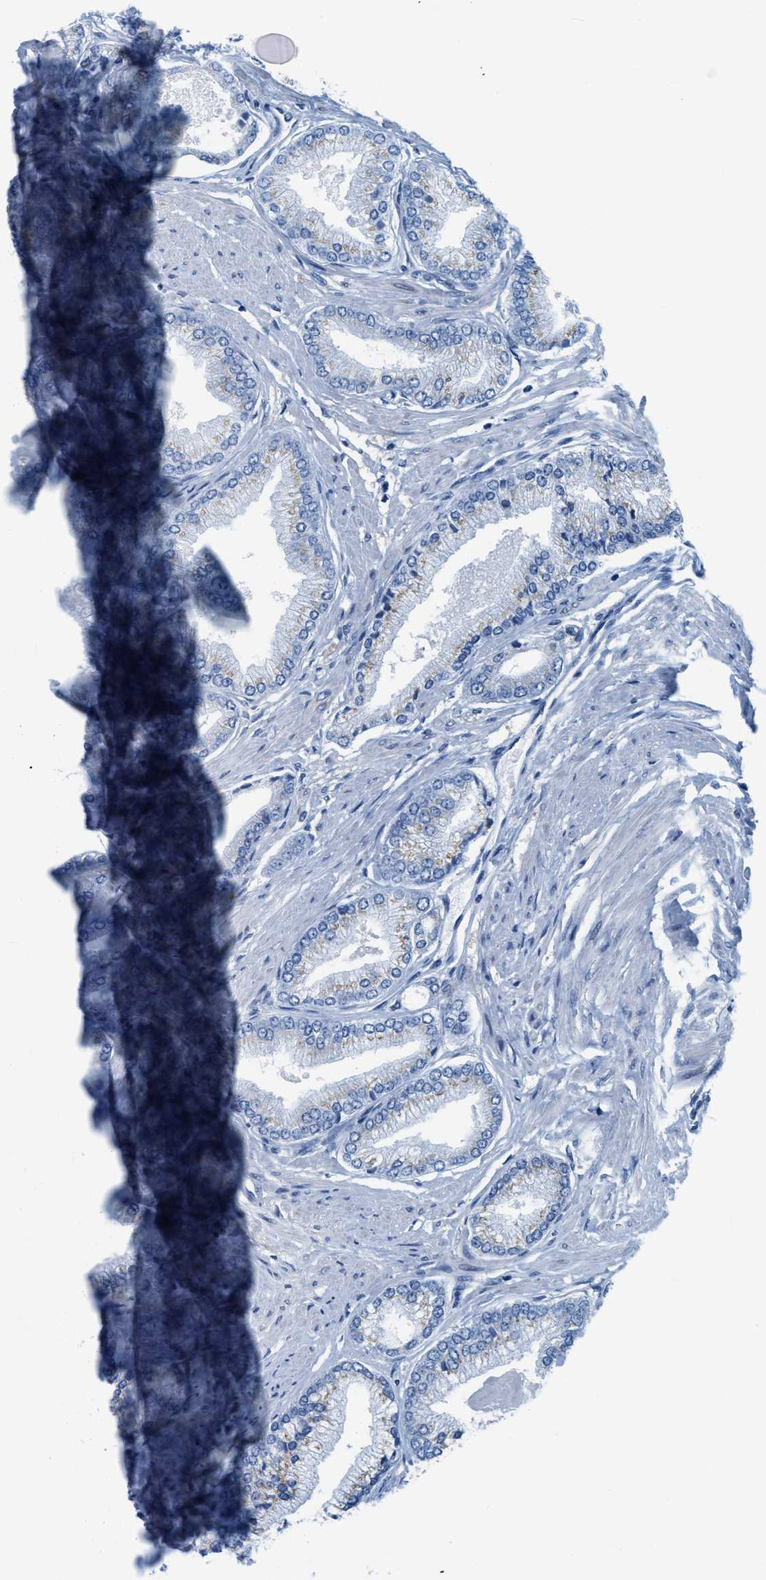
{"staining": {"intensity": "negative", "quantity": "none", "location": "none"}, "tissue": "prostate cancer", "cell_type": "Tumor cells", "image_type": "cancer", "snomed": [{"axis": "morphology", "description": "Adenocarcinoma, High grade"}, {"axis": "topography", "description": "Prostate"}], "caption": "Image shows no significant protein staining in tumor cells of high-grade adenocarcinoma (prostate).", "gene": "ASGR1", "patient": {"sex": "male", "age": 61}}